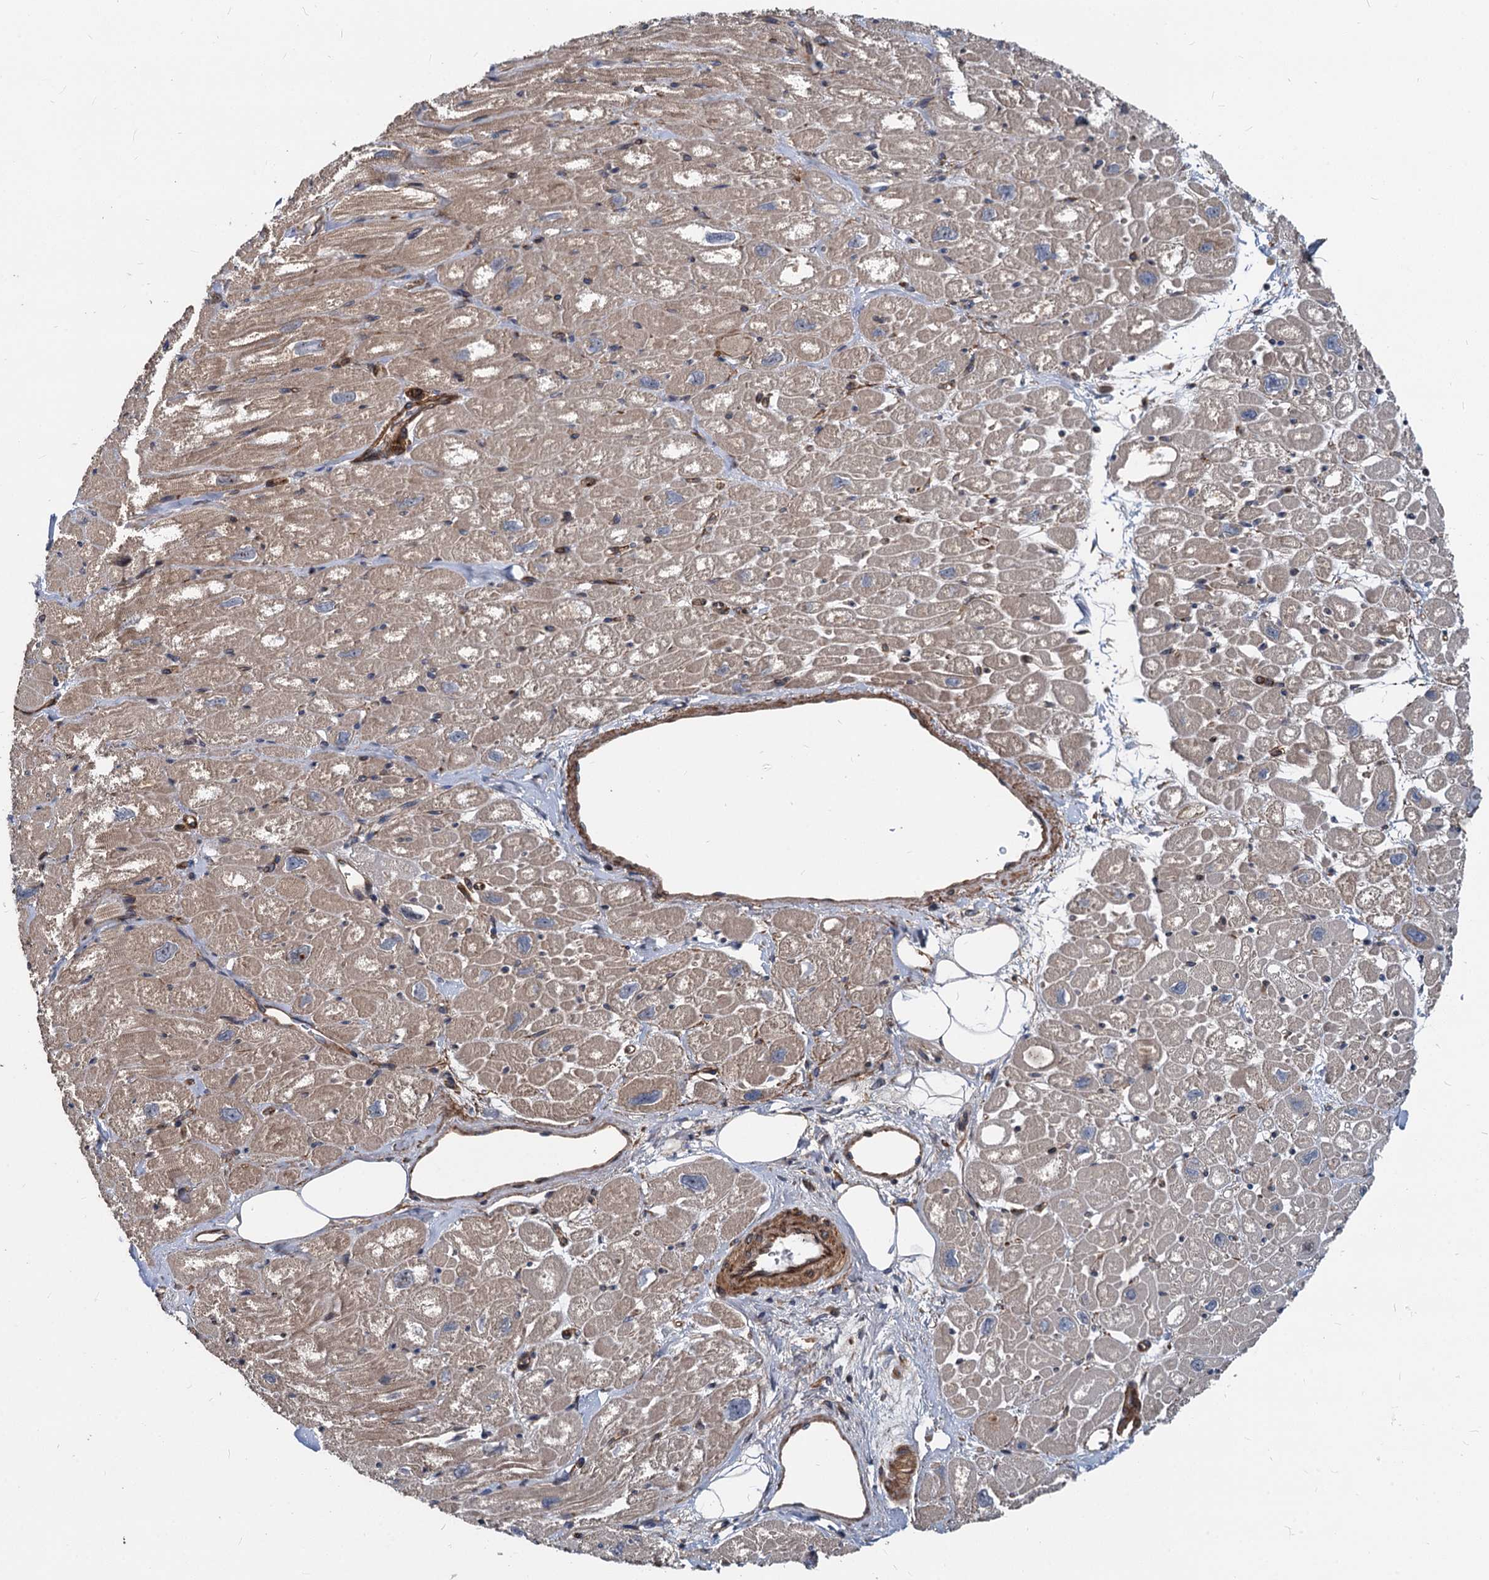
{"staining": {"intensity": "moderate", "quantity": "25%-75%", "location": "cytoplasmic/membranous"}, "tissue": "heart muscle", "cell_type": "Cardiomyocytes", "image_type": "normal", "snomed": [{"axis": "morphology", "description": "Normal tissue, NOS"}, {"axis": "topography", "description": "Heart"}], "caption": "Brown immunohistochemical staining in normal human heart muscle demonstrates moderate cytoplasmic/membranous positivity in approximately 25%-75% of cardiomyocytes.", "gene": "STIM1", "patient": {"sex": "male", "age": 50}}